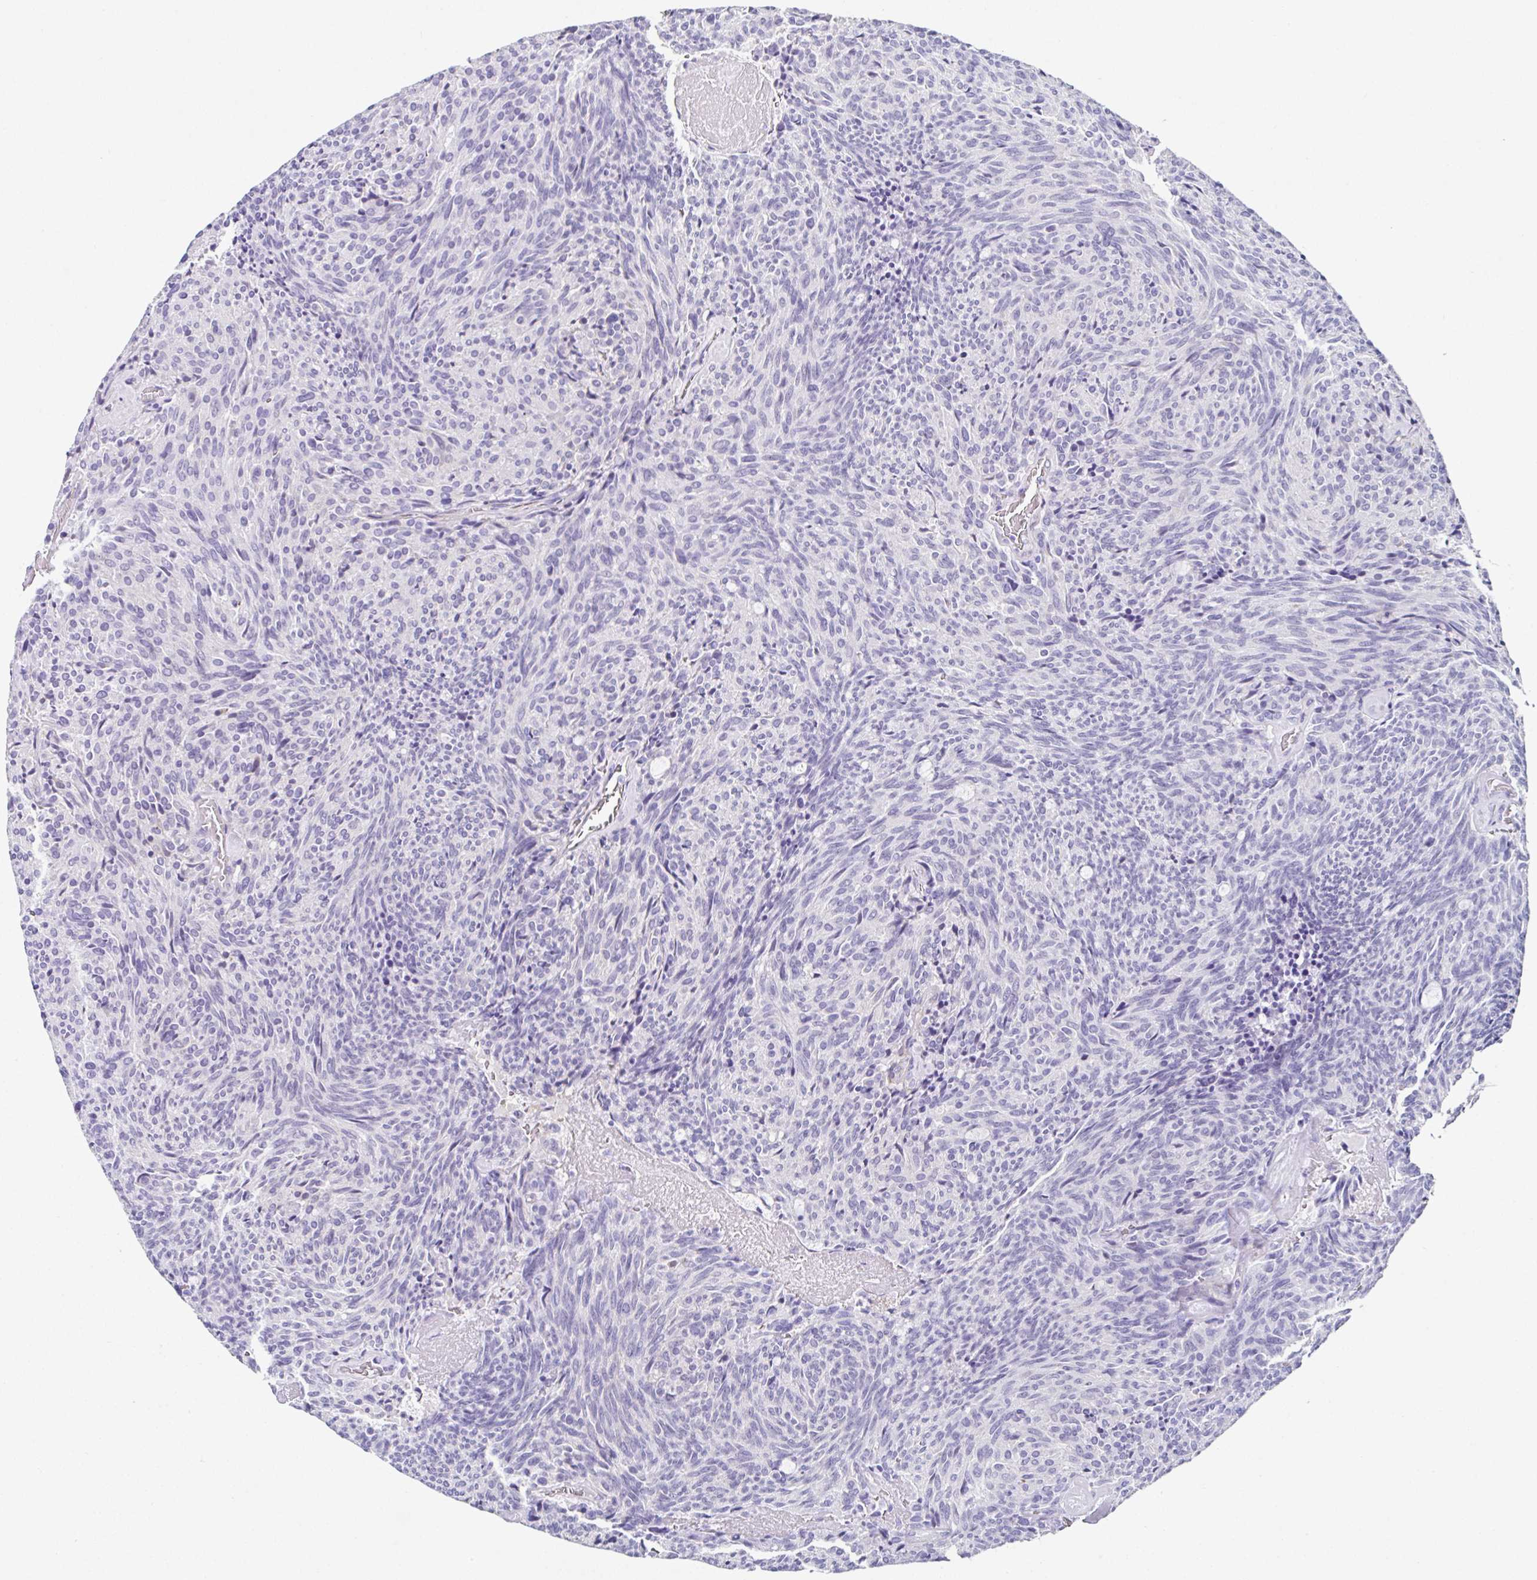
{"staining": {"intensity": "negative", "quantity": "none", "location": "none"}, "tissue": "carcinoid", "cell_type": "Tumor cells", "image_type": "cancer", "snomed": [{"axis": "morphology", "description": "Carcinoid, malignant, NOS"}, {"axis": "topography", "description": "Pancreas"}], "caption": "This is a photomicrograph of immunohistochemistry (IHC) staining of carcinoid, which shows no staining in tumor cells.", "gene": "PPFIA4", "patient": {"sex": "female", "age": 54}}